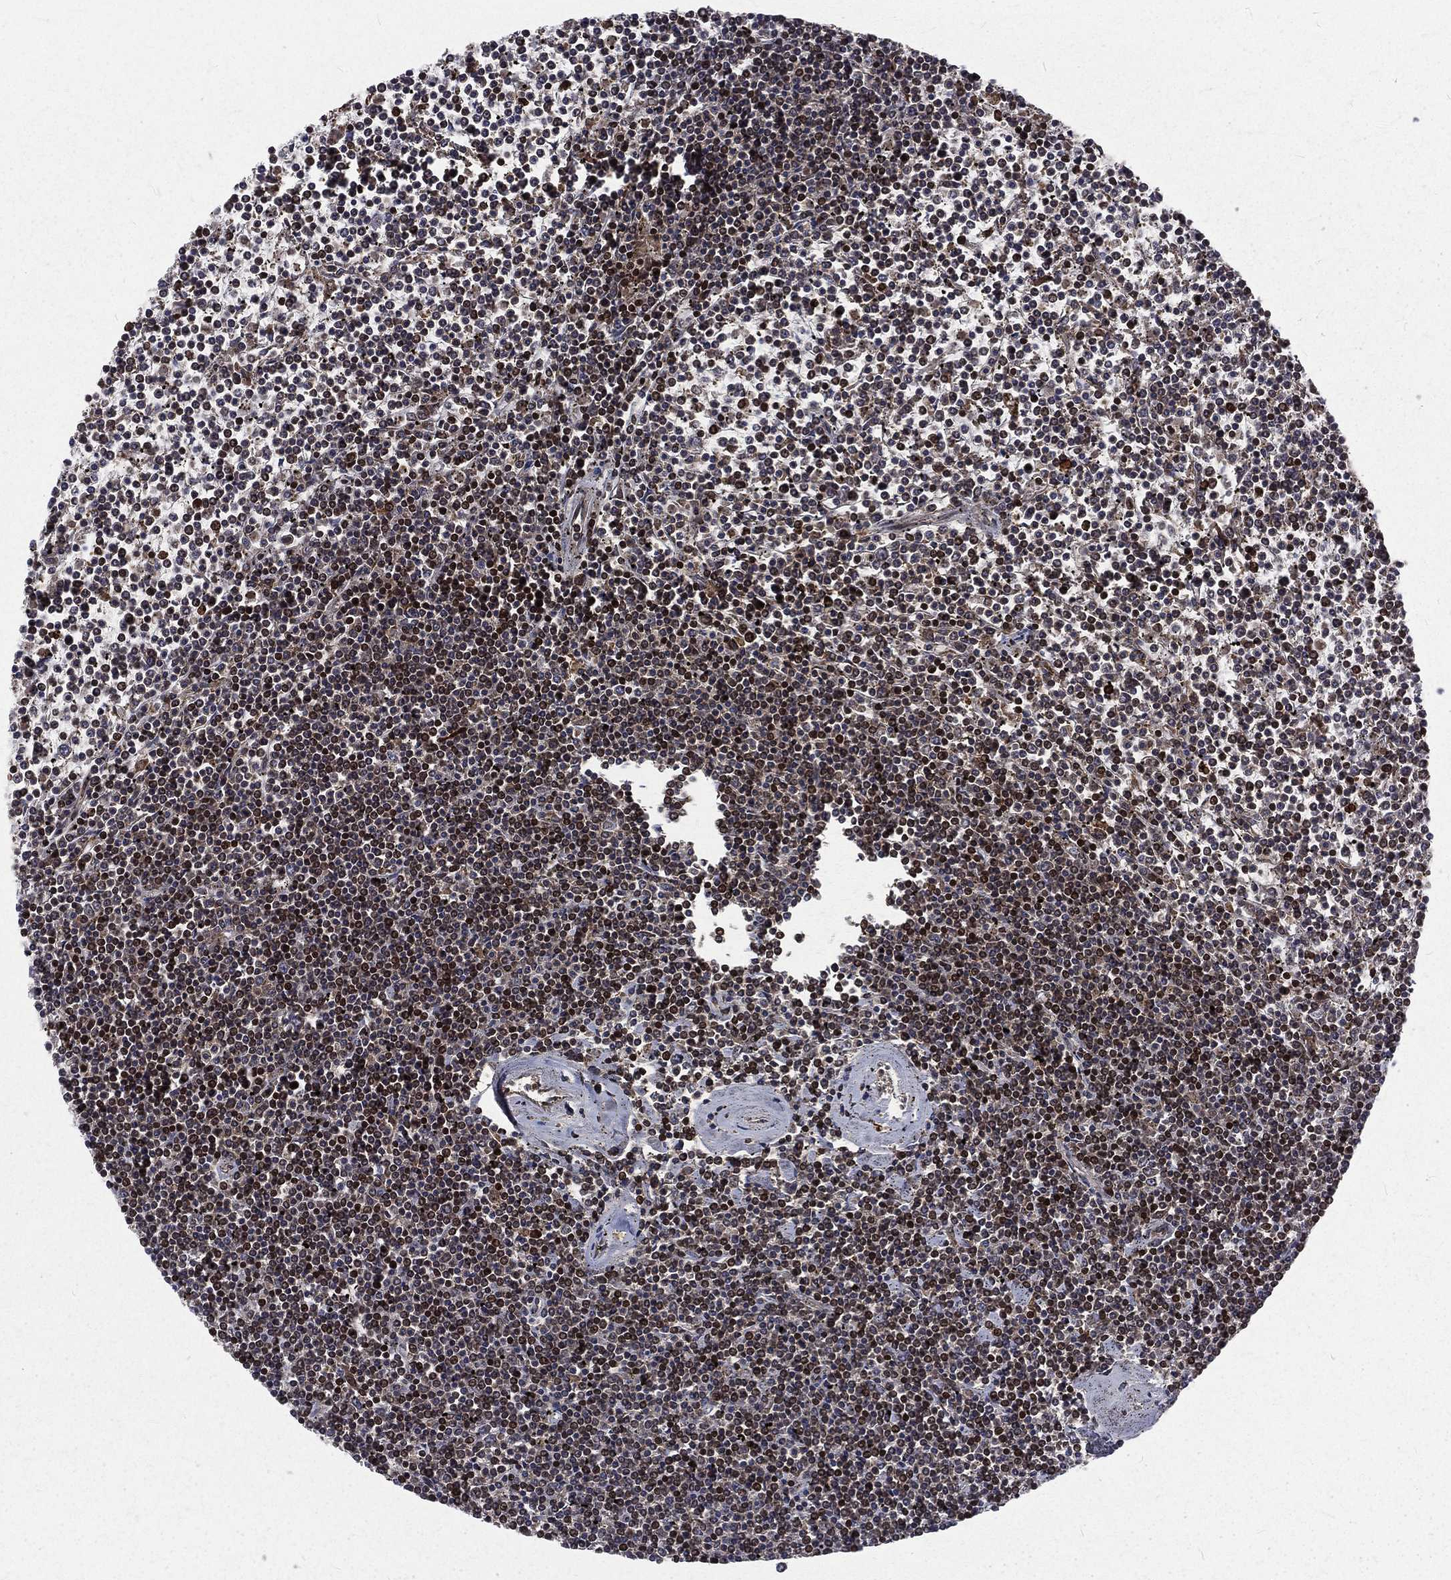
{"staining": {"intensity": "moderate", "quantity": ">75%", "location": "cytoplasmic/membranous,nuclear"}, "tissue": "lymphoma", "cell_type": "Tumor cells", "image_type": "cancer", "snomed": [{"axis": "morphology", "description": "Malignant lymphoma, non-Hodgkin's type, Low grade"}, {"axis": "topography", "description": "Spleen"}], "caption": "Immunohistochemical staining of low-grade malignant lymphoma, non-Hodgkin's type demonstrates moderate cytoplasmic/membranous and nuclear protein positivity in approximately >75% of tumor cells.", "gene": "LBR", "patient": {"sex": "female", "age": 19}}